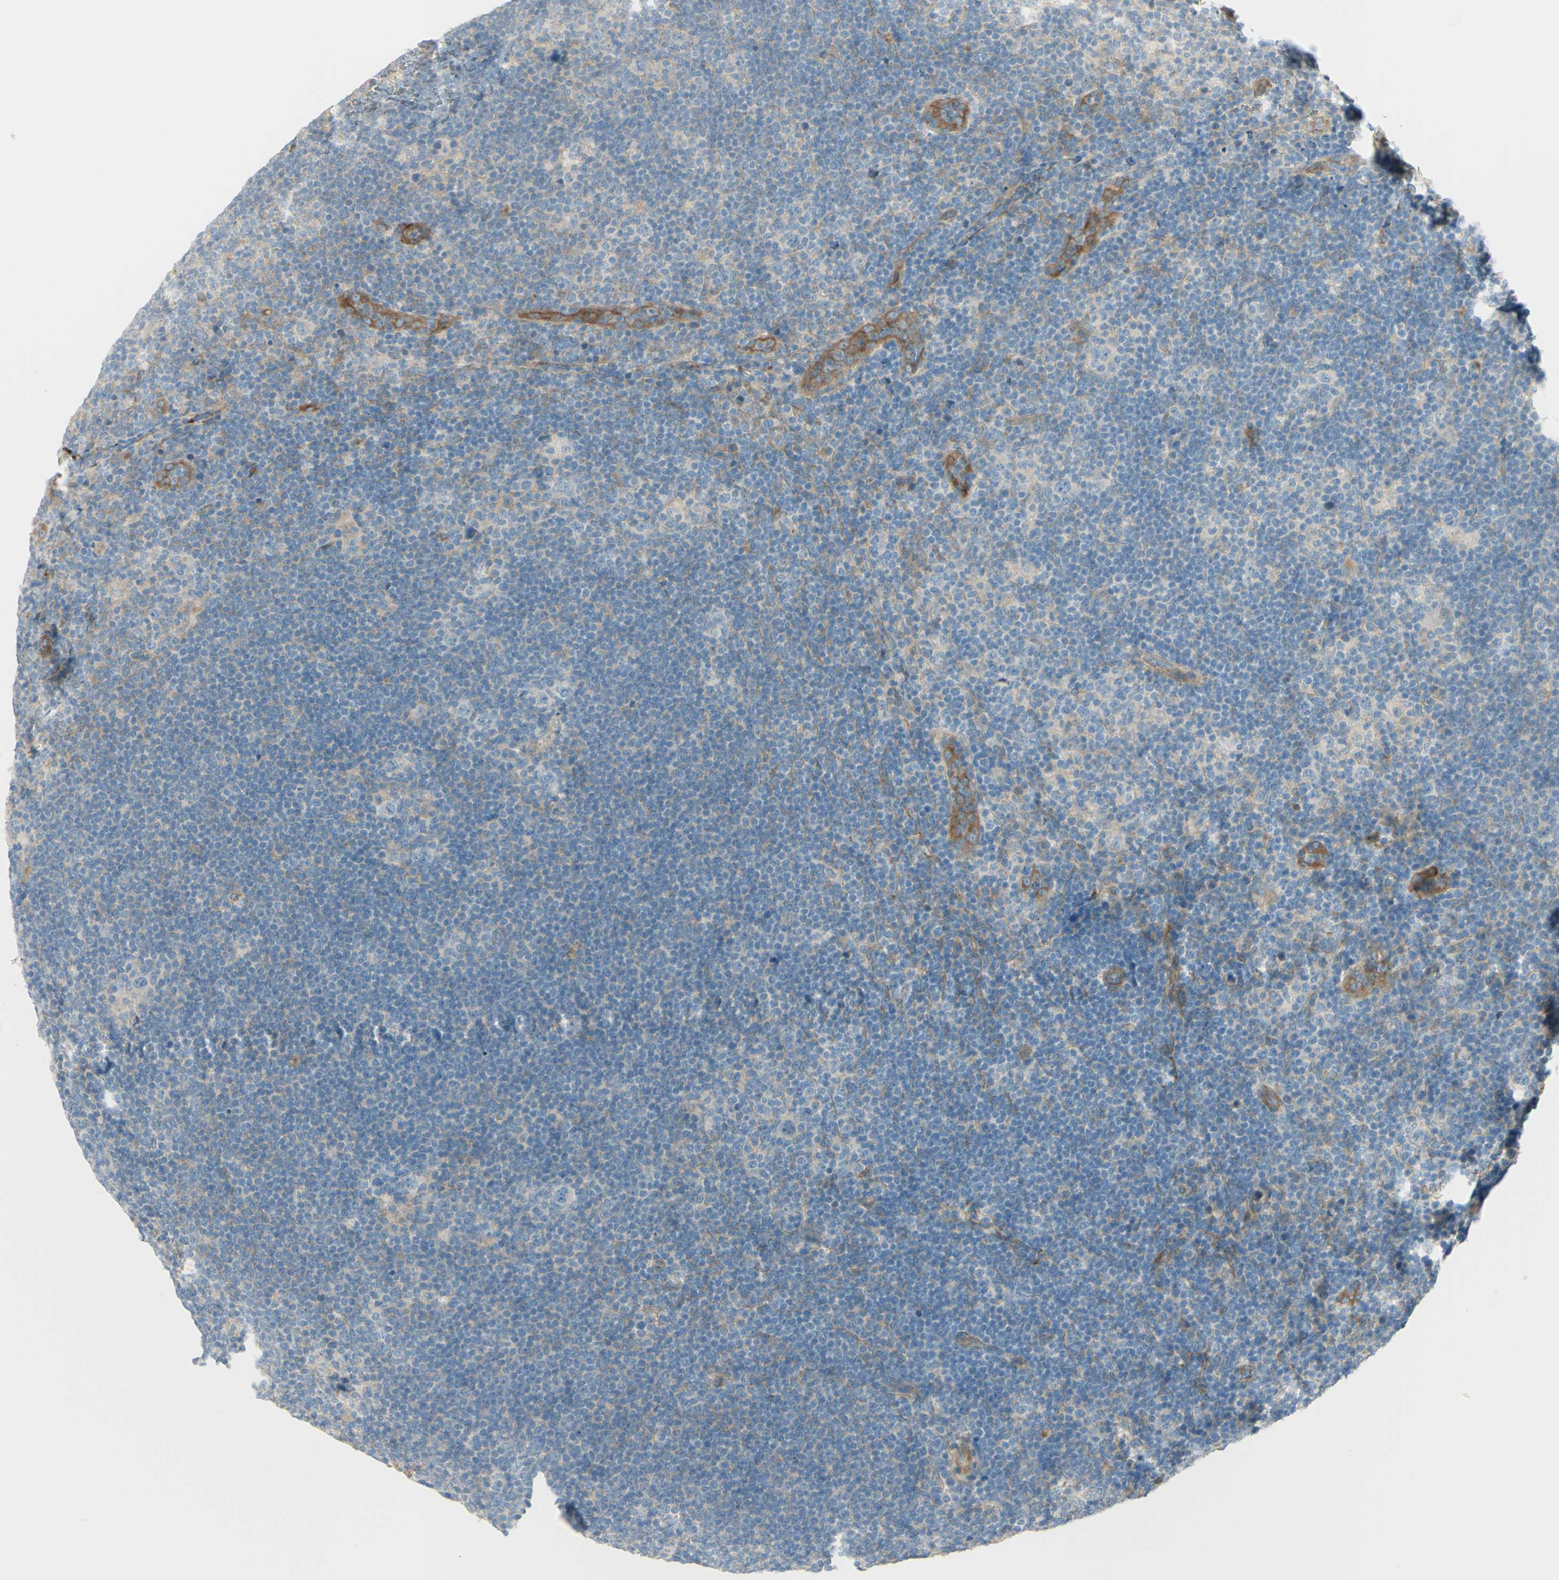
{"staining": {"intensity": "weak", "quantity": "25%-75%", "location": "cytoplasmic/membranous"}, "tissue": "lymphoma", "cell_type": "Tumor cells", "image_type": "cancer", "snomed": [{"axis": "morphology", "description": "Hodgkin's disease, NOS"}, {"axis": "topography", "description": "Lymph node"}], "caption": "Lymphoma tissue displays weak cytoplasmic/membranous staining in about 25%-75% of tumor cells", "gene": "PCDHGA2", "patient": {"sex": "female", "age": 57}}